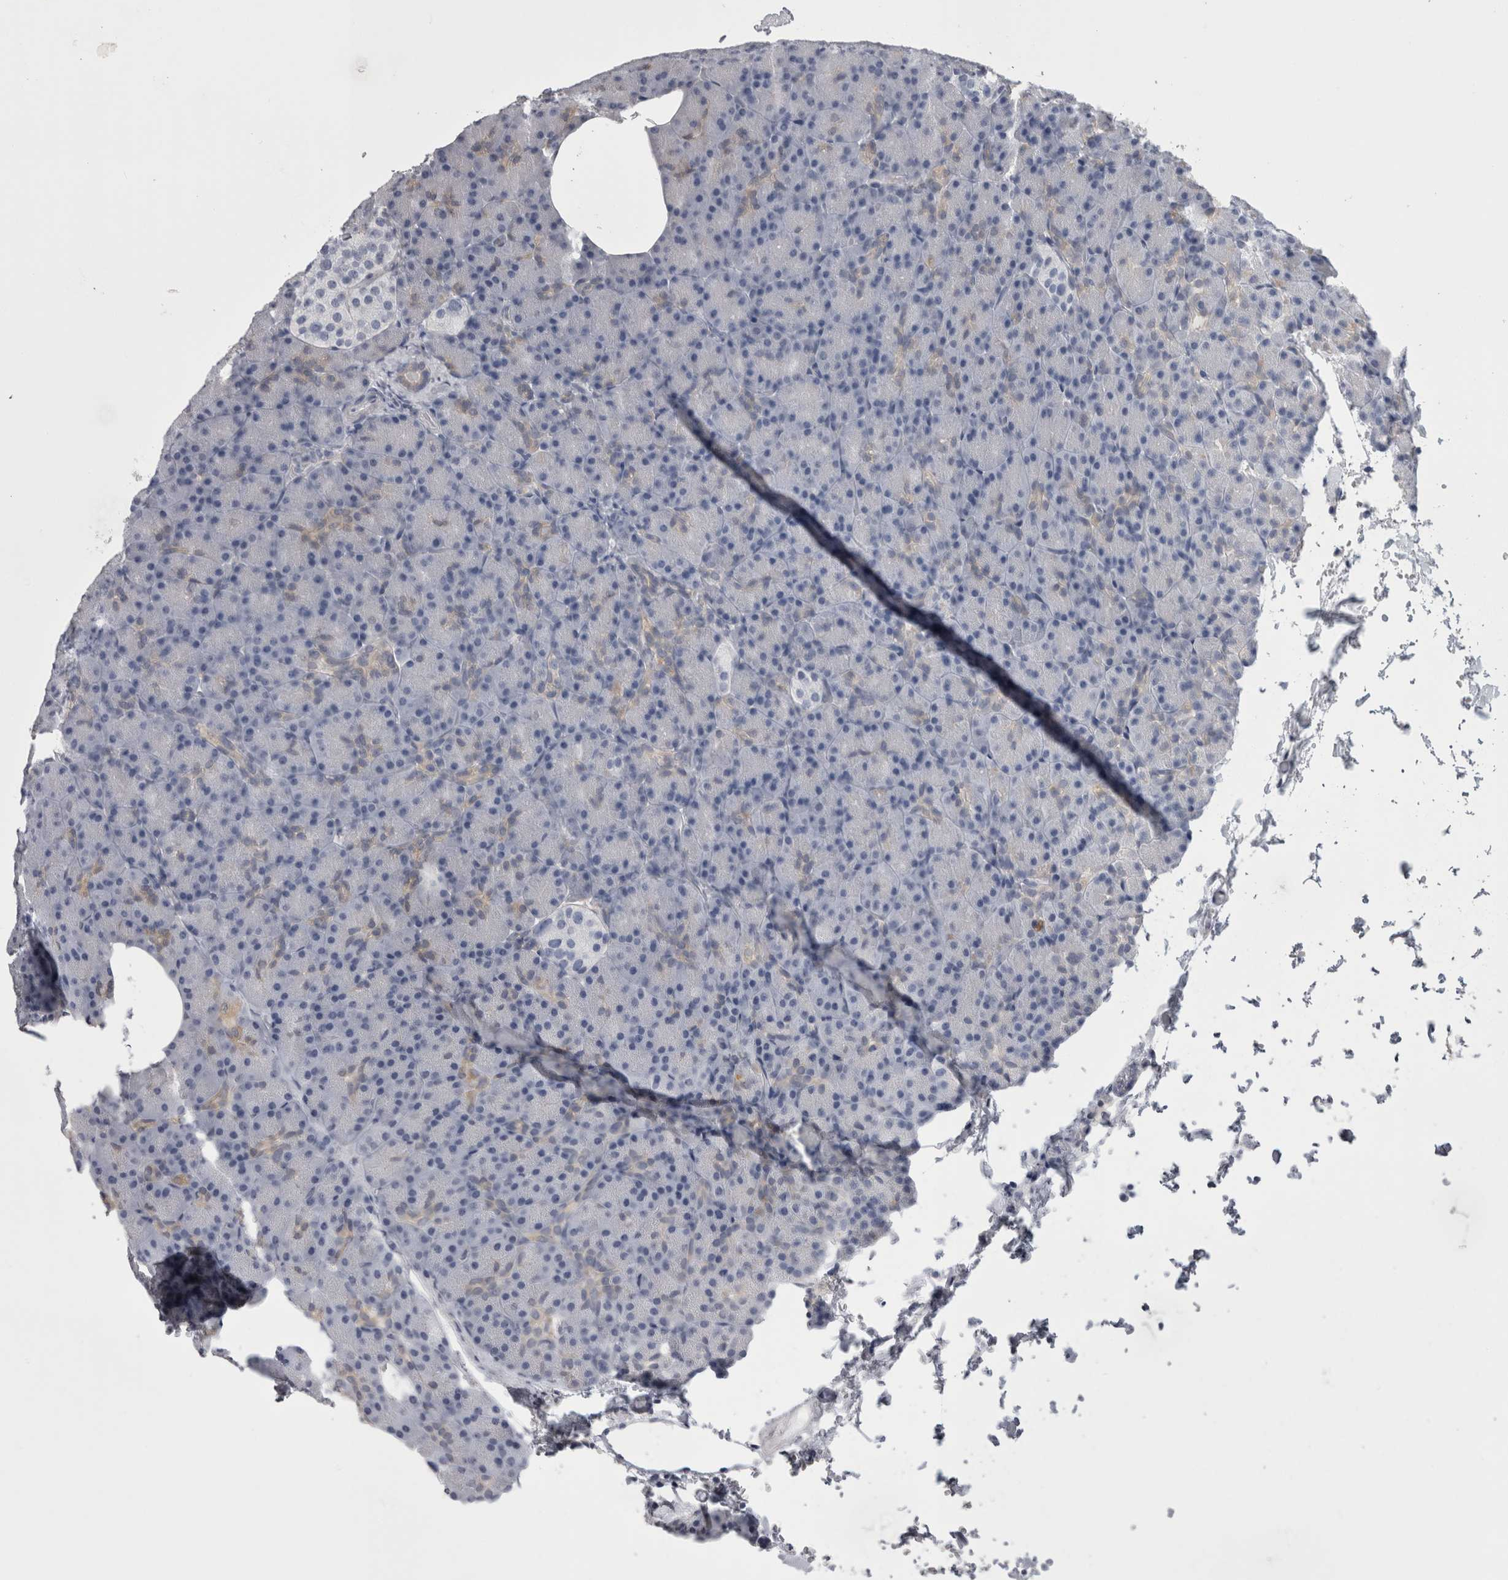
{"staining": {"intensity": "weak", "quantity": "<25%", "location": "cytoplasmic/membranous"}, "tissue": "pancreas", "cell_type": "Exocrine glandular cells", "image_type": "normal", "snomed": [{"axis": "morphology", "description": "Normal tissue, NOS"}, {"axis": "topography", "description": "Pancreas"}], "caption": "There is no significant positivity in exocrine glandular cells of pancreas. Brightfield microscopy of IHC stained with DAB (3,3'-diaminobenzidine) (brown) and hematoxylin (blue), captured at high magnification.", "gene": "AFMID", "patient": {"sex": "female", "age": 43}}